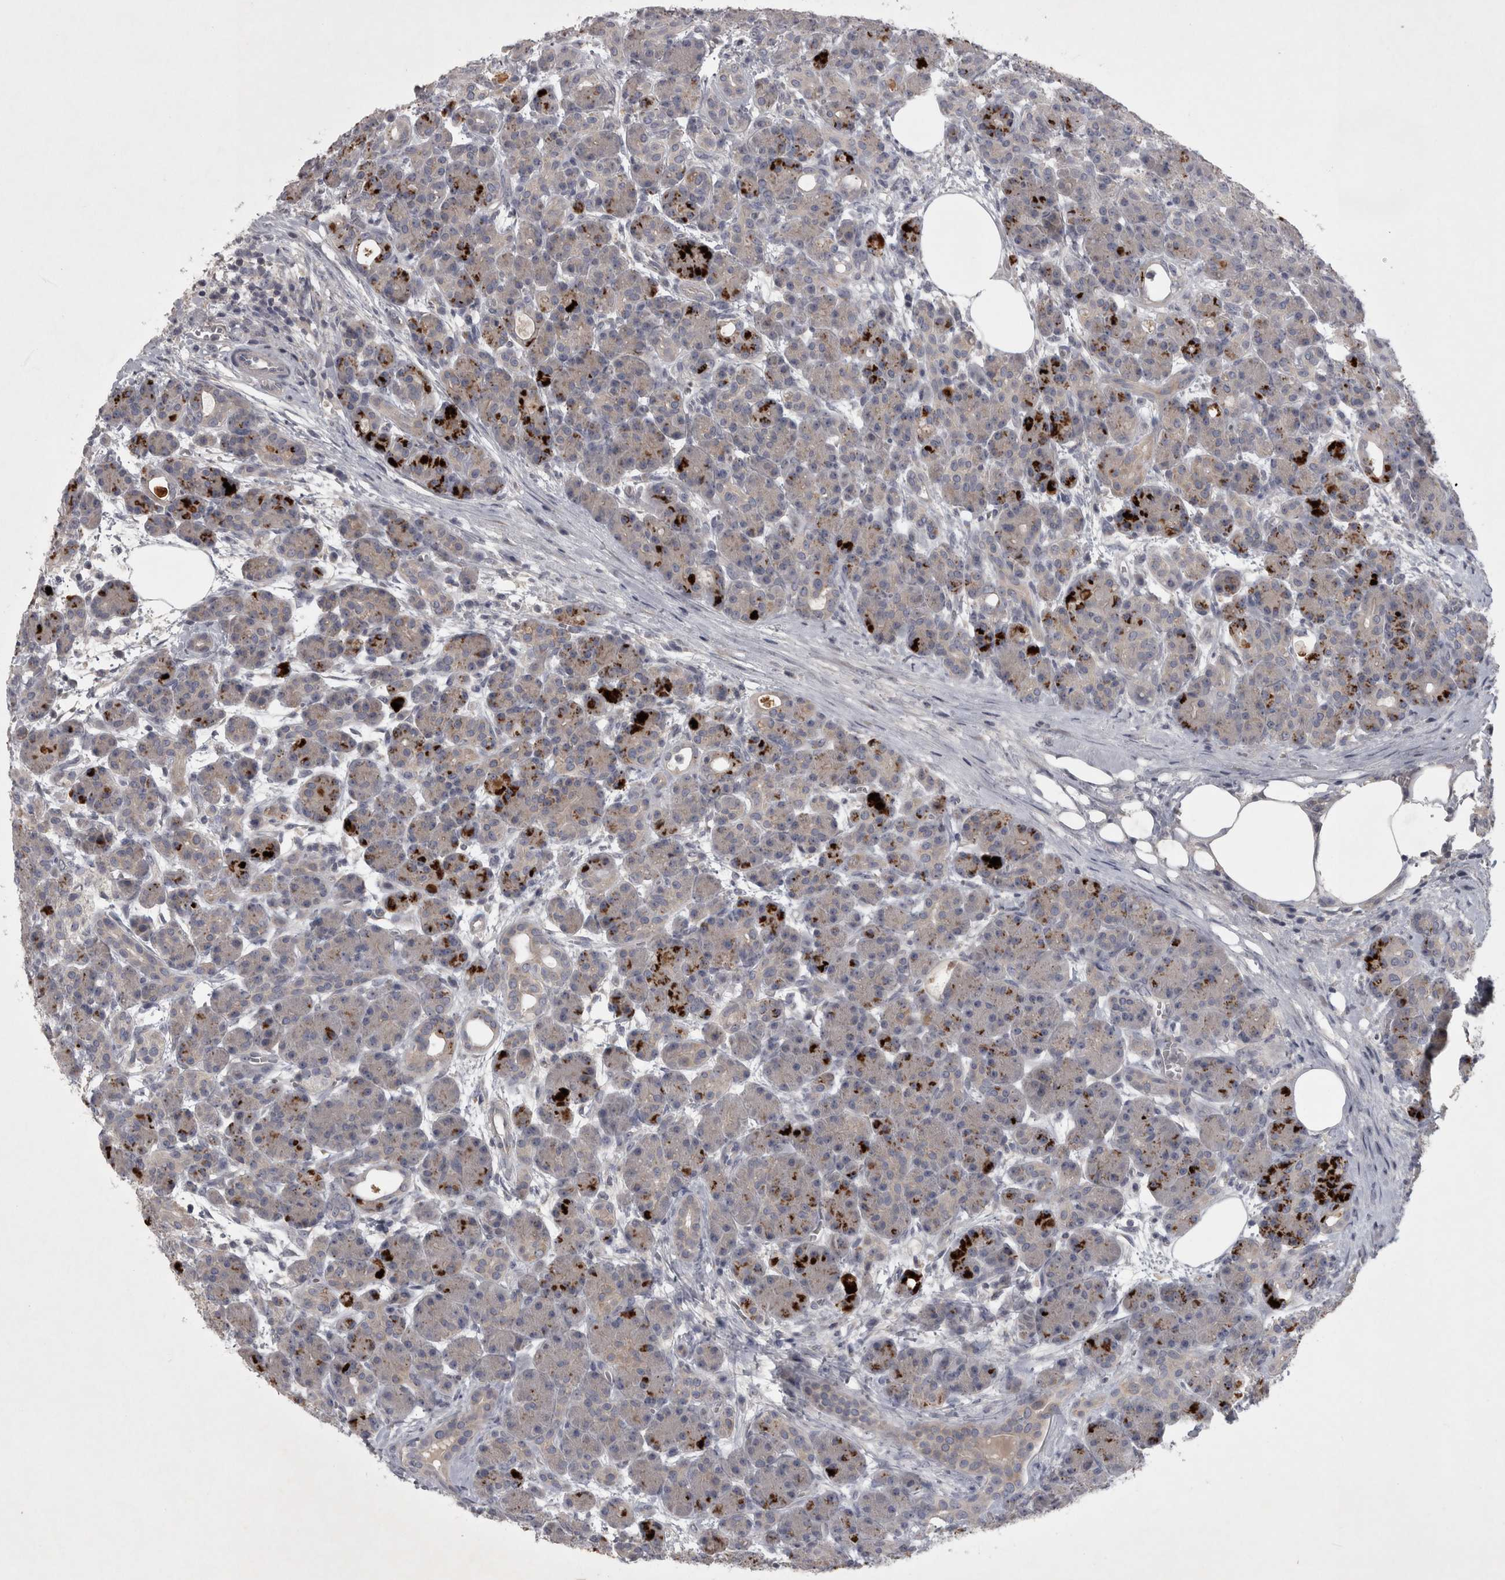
{"staining": {"intensity": "strong", "quantity": "<25%", "location": "cytoplasmic/membranous"}, "tissue": "pancreas", "cell_type": "Exocrine glandular cells", "image_type": "normal", "snomed": [{"axis": "morphology", "description": "Normal tissue, NOS"}, {"axis": "topography", "description": "Pancreas"}], "caption": "The immunohistochemical stain highlights strong cytoplasmic/membranous staining in exocrine glandular cells of benign pancreas.", "gene": "ENPP7", "patient": {"sex": "male", "age": 63}}